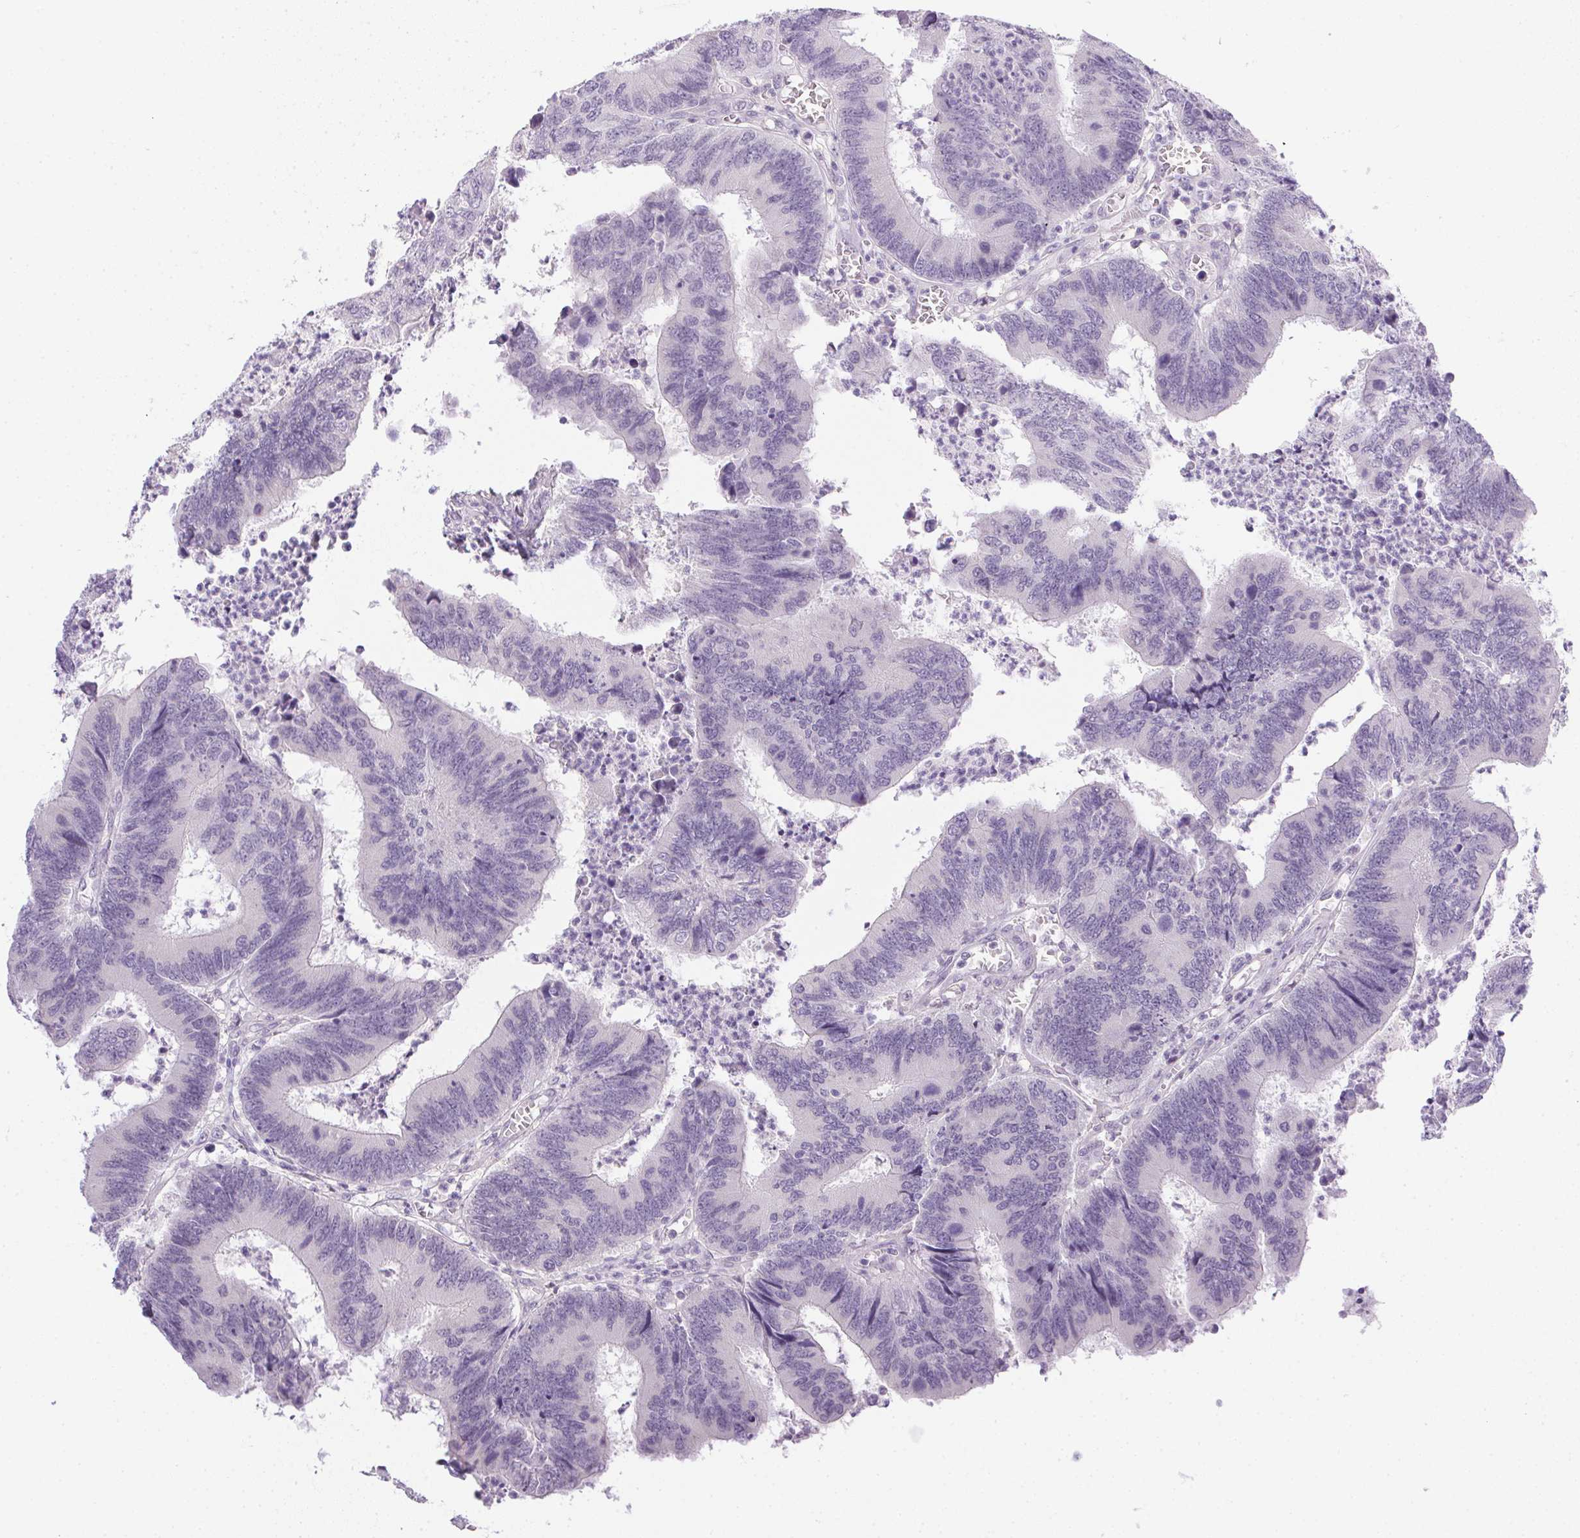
{"staining": {"intensity": "negative", "quantity": "none", "location": "none"}, "tissue": "colorectal cancer", "cell_type": "Tumor cells", "image_type": "cancer", "snomed": [{"axis": "morphology", "description": "Adenocarcinoma, NOS"}, {"axis": "topography", "description": "Colon"}], "caption": "This is an IHC histopathology image of human colorectal cancer. There is no positivity in tumor cells.", "gene": "PRL", "patient": {"sex": "female", "age": 67}}